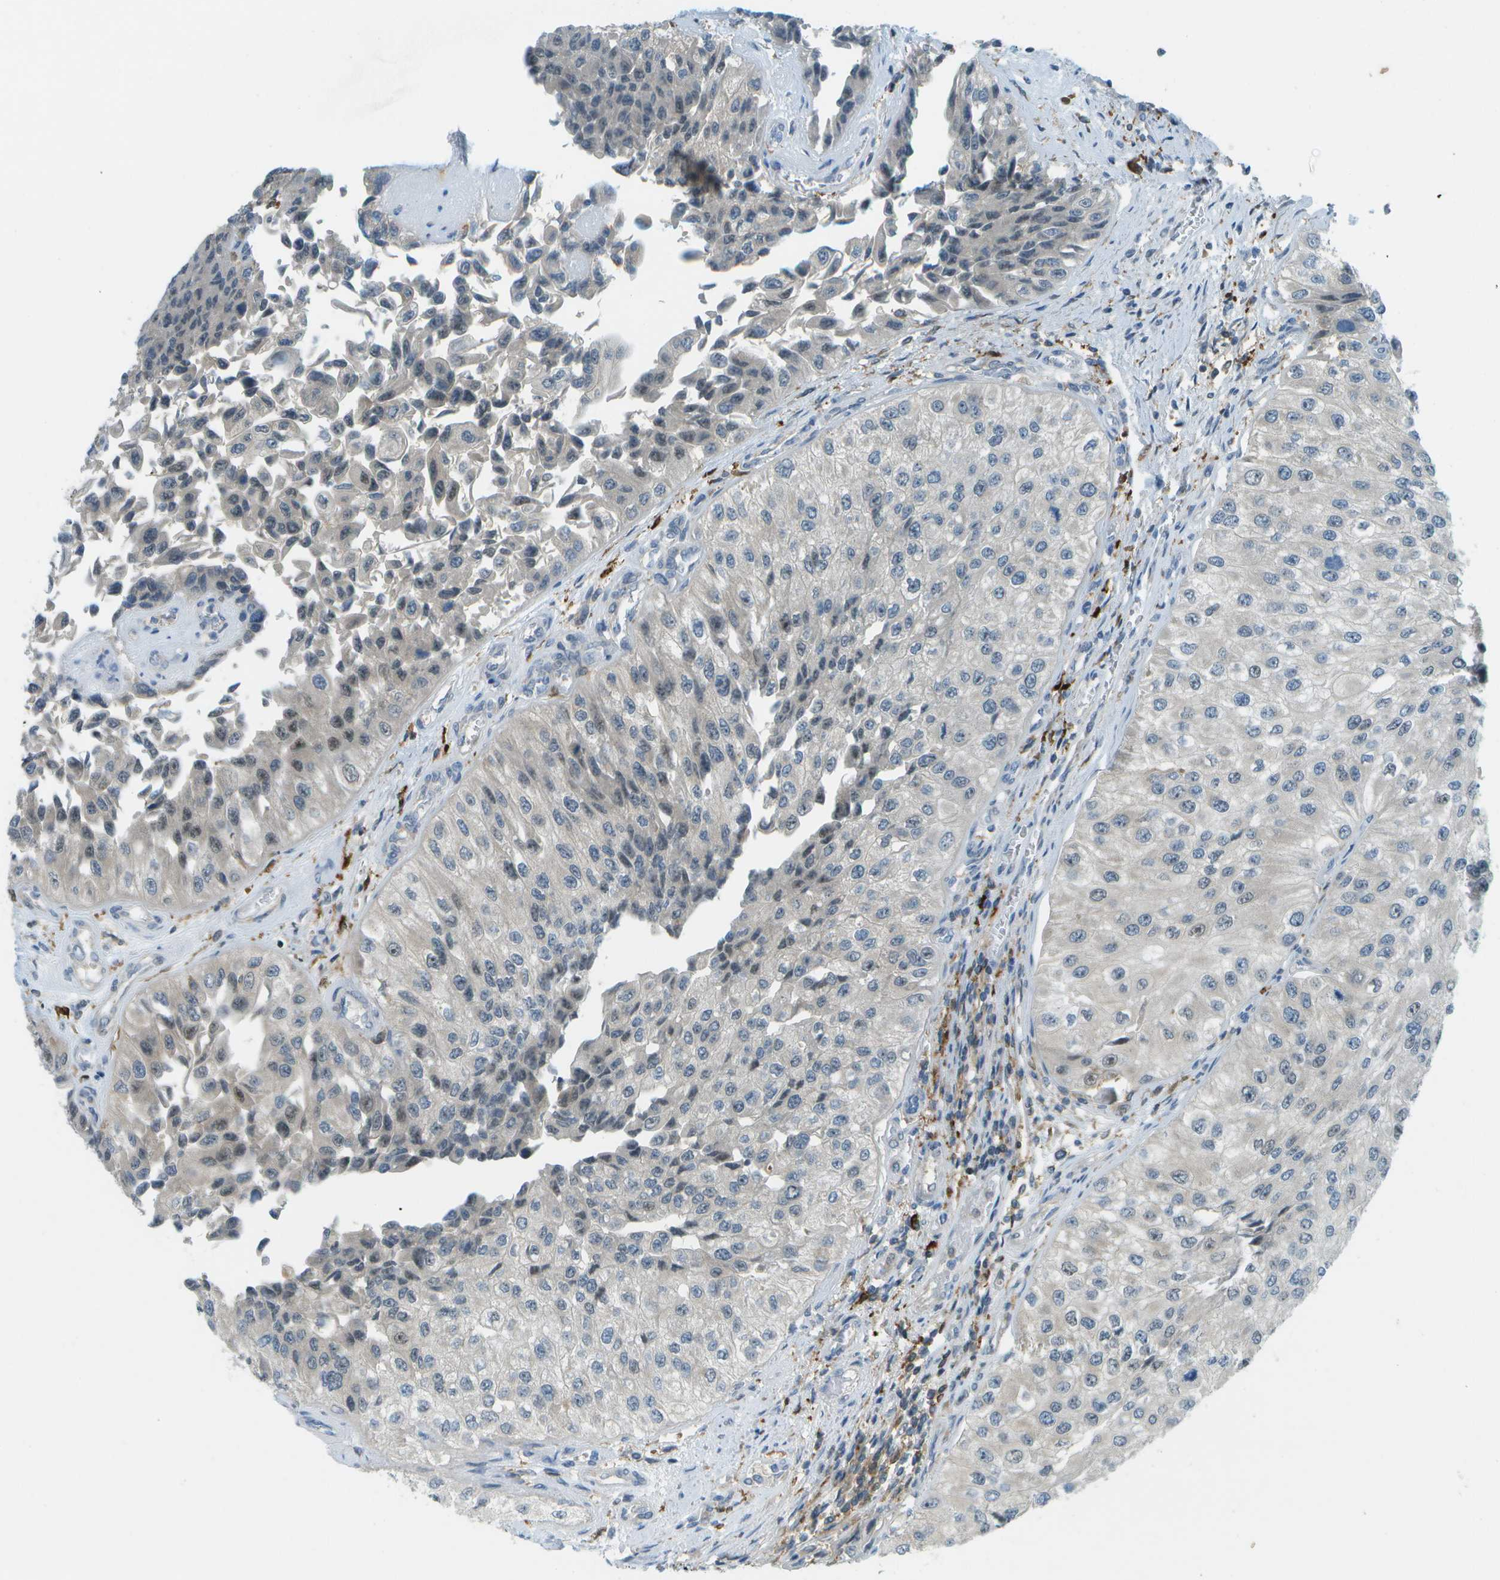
{"staining": {"intensity": "negative", "quantity": "none", "location": "none"}, "tissue": "urothelial cancer", "cell_type": "Tumor cells", "image_type": "cancer", "snomed": [{"axis": "morphology", "description": "Urothelial carcinoma, High grade"}, {"axis": "topography", "description": "Kidney"}, {"axis": "topography", "description": "Urinary bladder"}], "caption": "Image shows no significant protein expression in tumor cells of high-grade urothelial carcinoma.", "gene": "CDH23", "patient": {"sex": "male", "age": 77}}